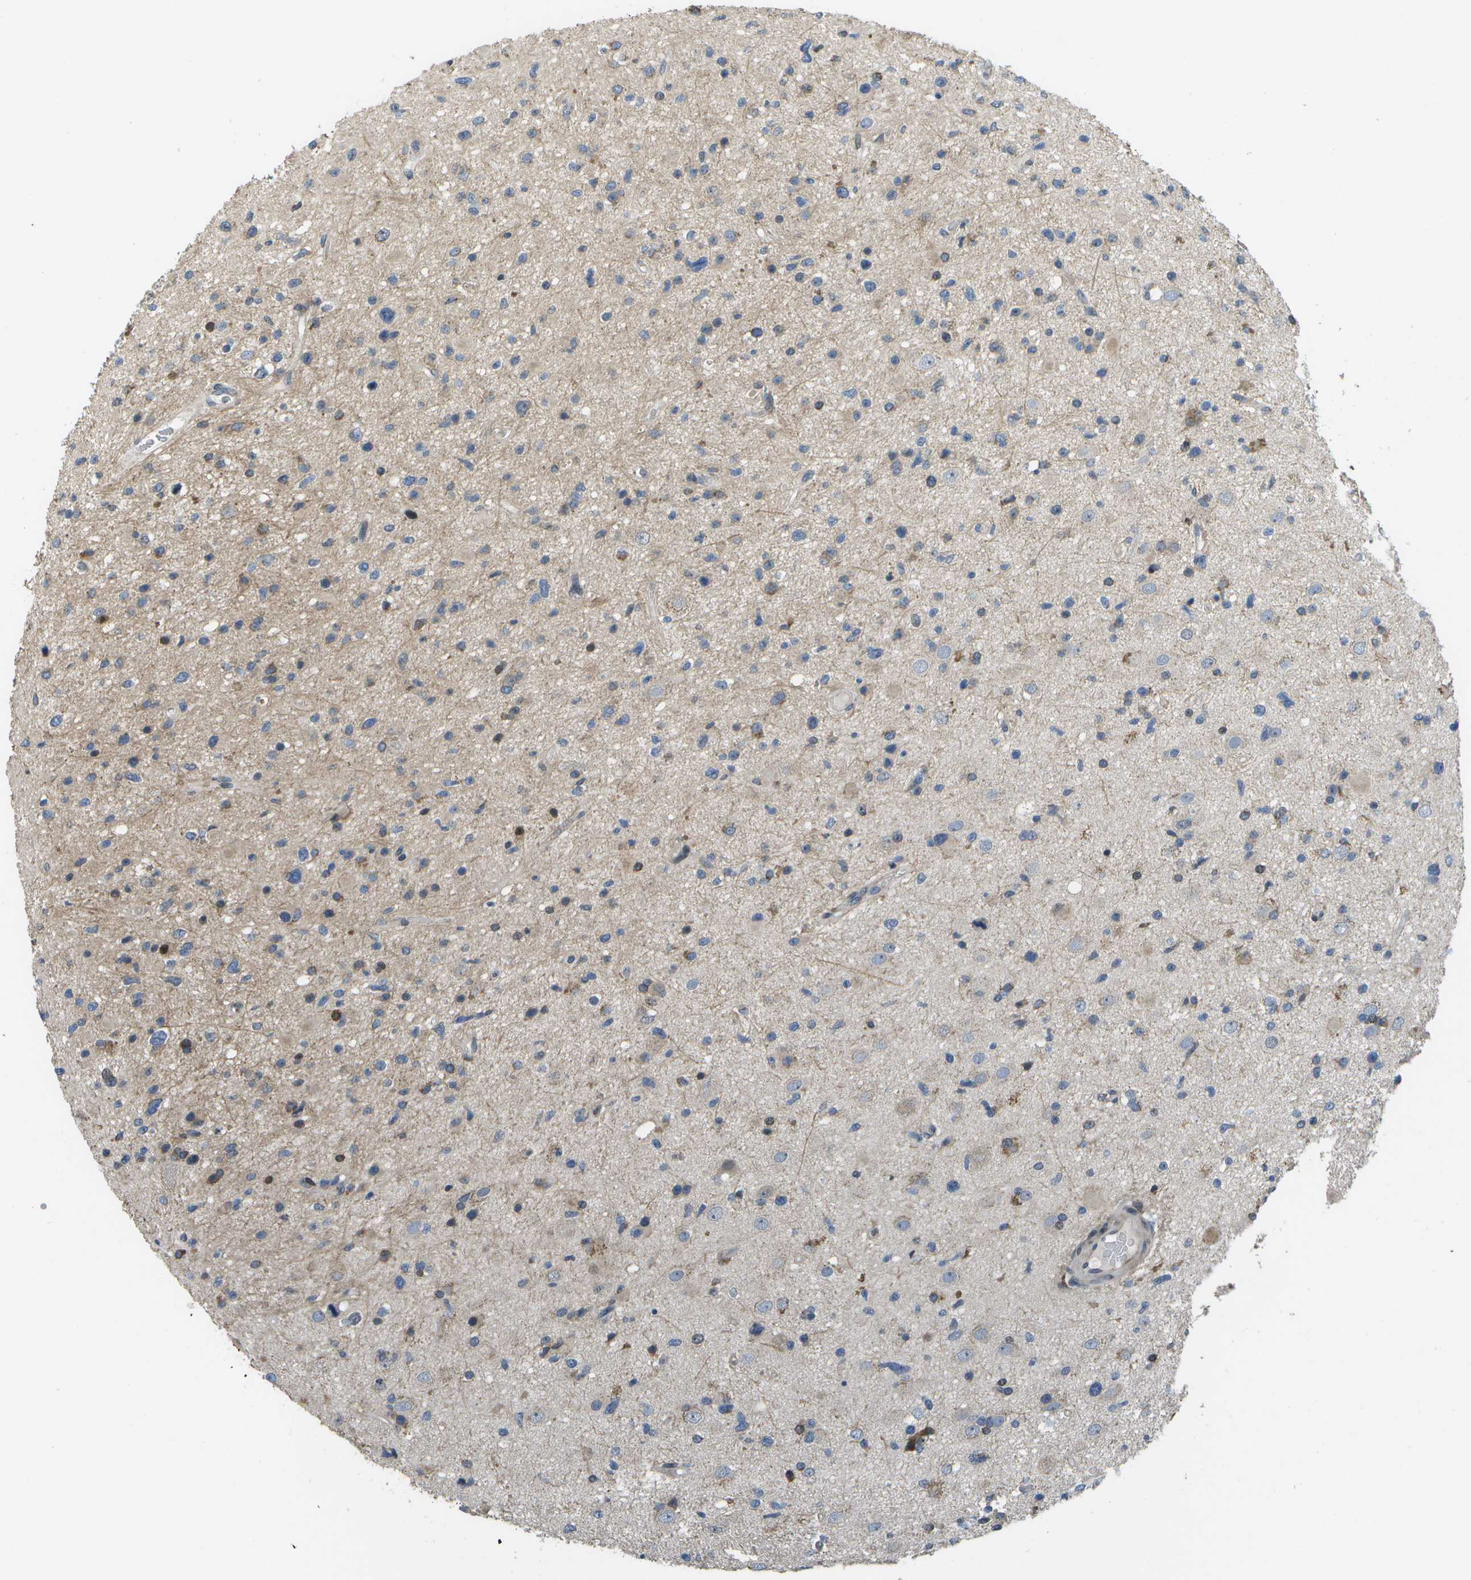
{"staining": {"intensity": "moderate", "quantity": "<25%", "location": "cytoplasmic/membranous"}, "tissue": "glioma", "cell_type": "Tumor cells", "image_type": "cancer", "snomed": [{"axis": "morphology", "description": "Glioma, malignant, High grade"}, {"axis": "topography", "description": "Brain"}], "caption": "Glioma stained with DAB immunohistochemistry exhibits low levels of moderate cytoplasmic/membranous expression in about <25% of tumor cells.", "gene": "HADHA", "patient": {"sex": "male", "age": 33}}